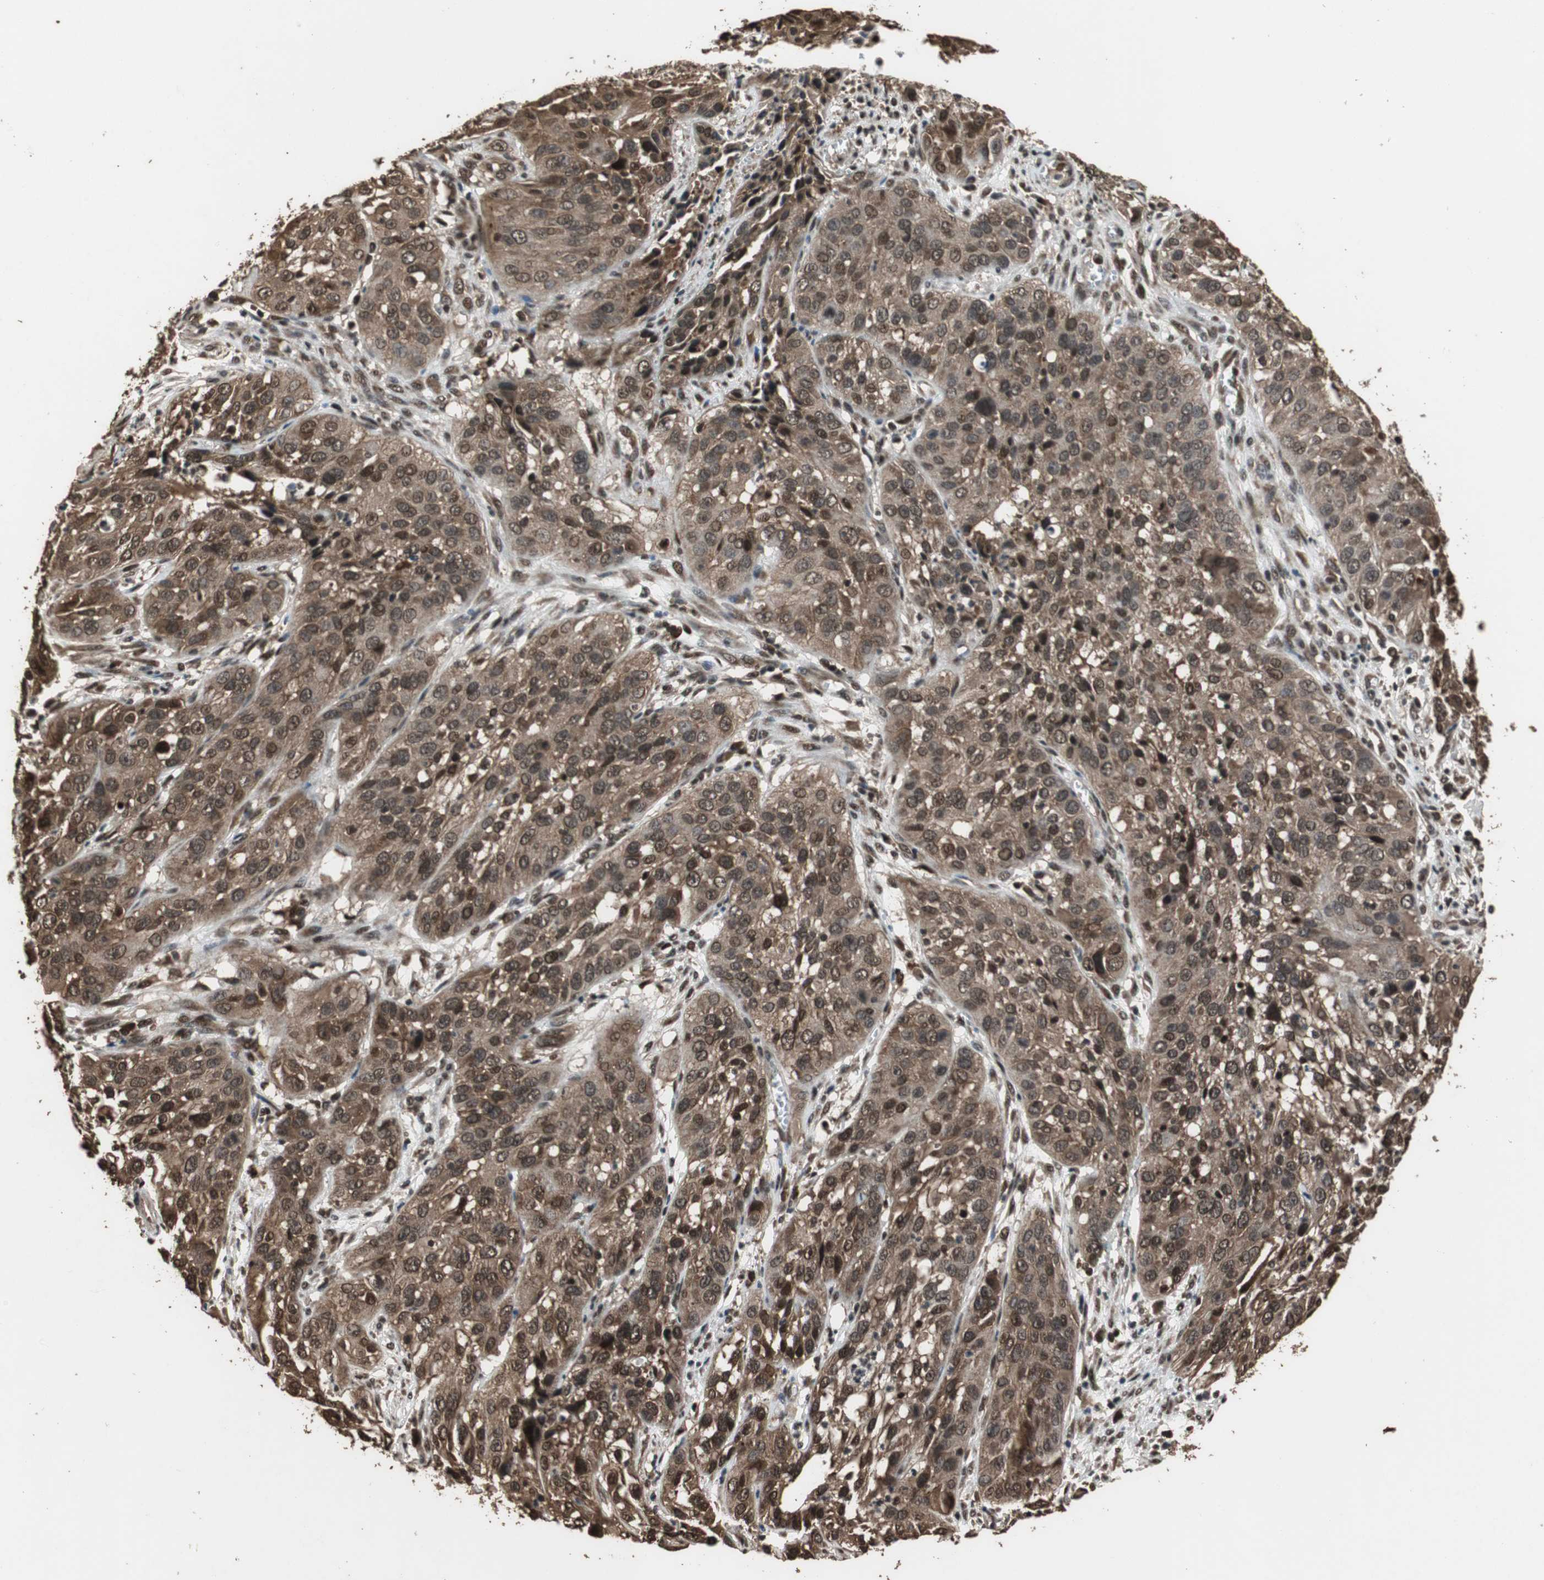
{"staining": {"intensity": "strong", "quantity": ">75%", "location": "cytoplasmic/membranous,nuclear"}, "tissue": "cervical cancer", "cell_type": "Tumor cells", "image_type": "cancer", "snomed": [{"axis": "morphology", "description": "Squamous cell carcinoma, NOS"}, {"axis": "topography", "description": "Cervix"}], "caption": "This photomicrograph shows squamous cell carcinoma (cervical) stained with immunohistochemistry to label a protein in brown. The cytoplasmic/membranous and nuclear of tumor cells show strong positivity for the protein. Nuclei are counter-stained blue.", "gene": "ZNF18", "patient": {"sex": "female", "age": 32}}